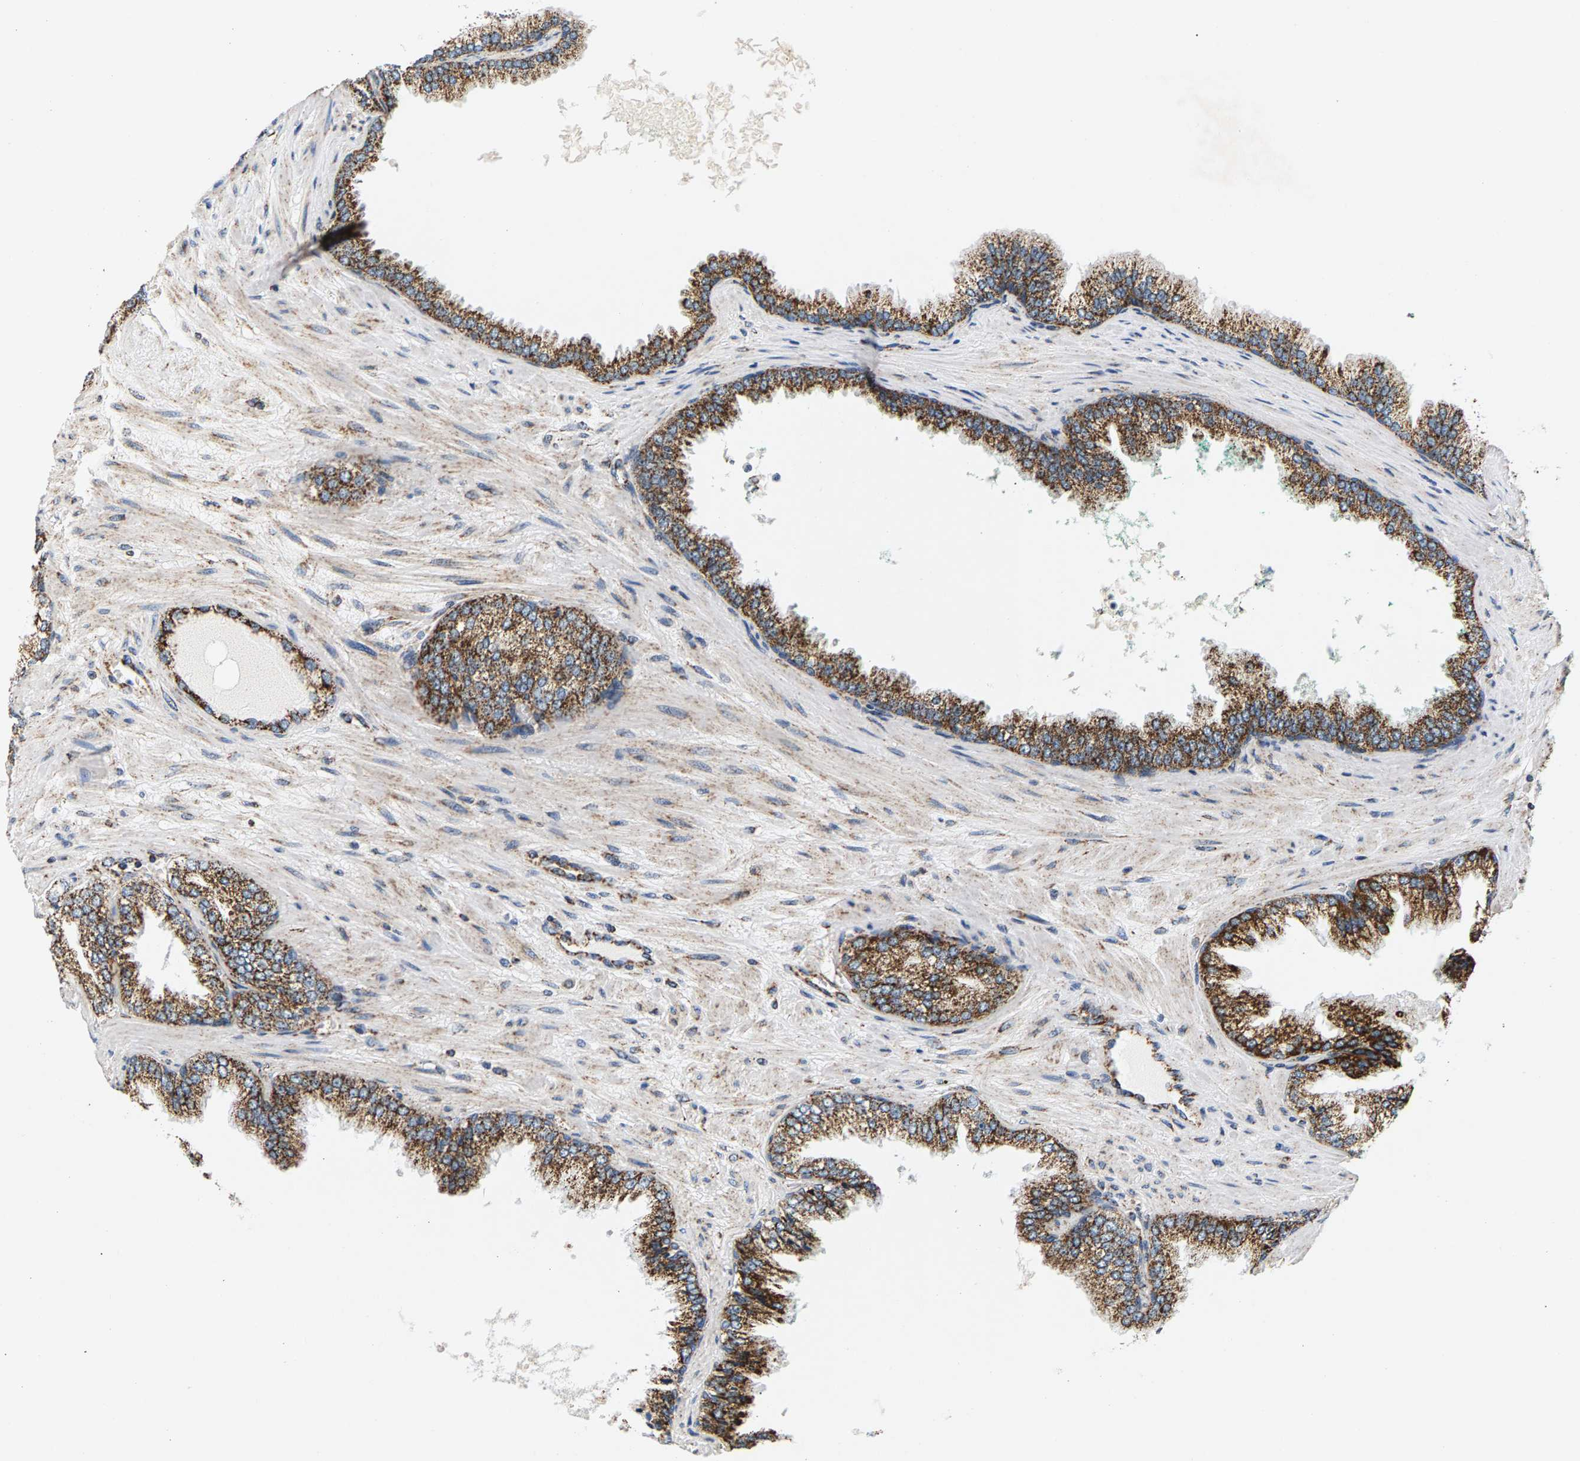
{"staining": {"intensity": "moderate", "quantity": ">75%", "location": "cytoplasmic/membranous"}, "tissue": "prostate cancer", "cell_type": "Tumor cells", "image_type": "cancer", "snomed": [{"axis": "morphology", "description": "Adenocarcinoma, High grade"}, {"axis": "topography", "description": "Prostate"}], "caption": "Moderate cytoplasmic/membranous positivity for a protein is present in about >75% of tumor cells of prostate cancer (adenocarcinoma (high-grade)) using immunohistochemistry.", "gene": "PDE1A", "patient": {"sex": "male", "age": 71}}